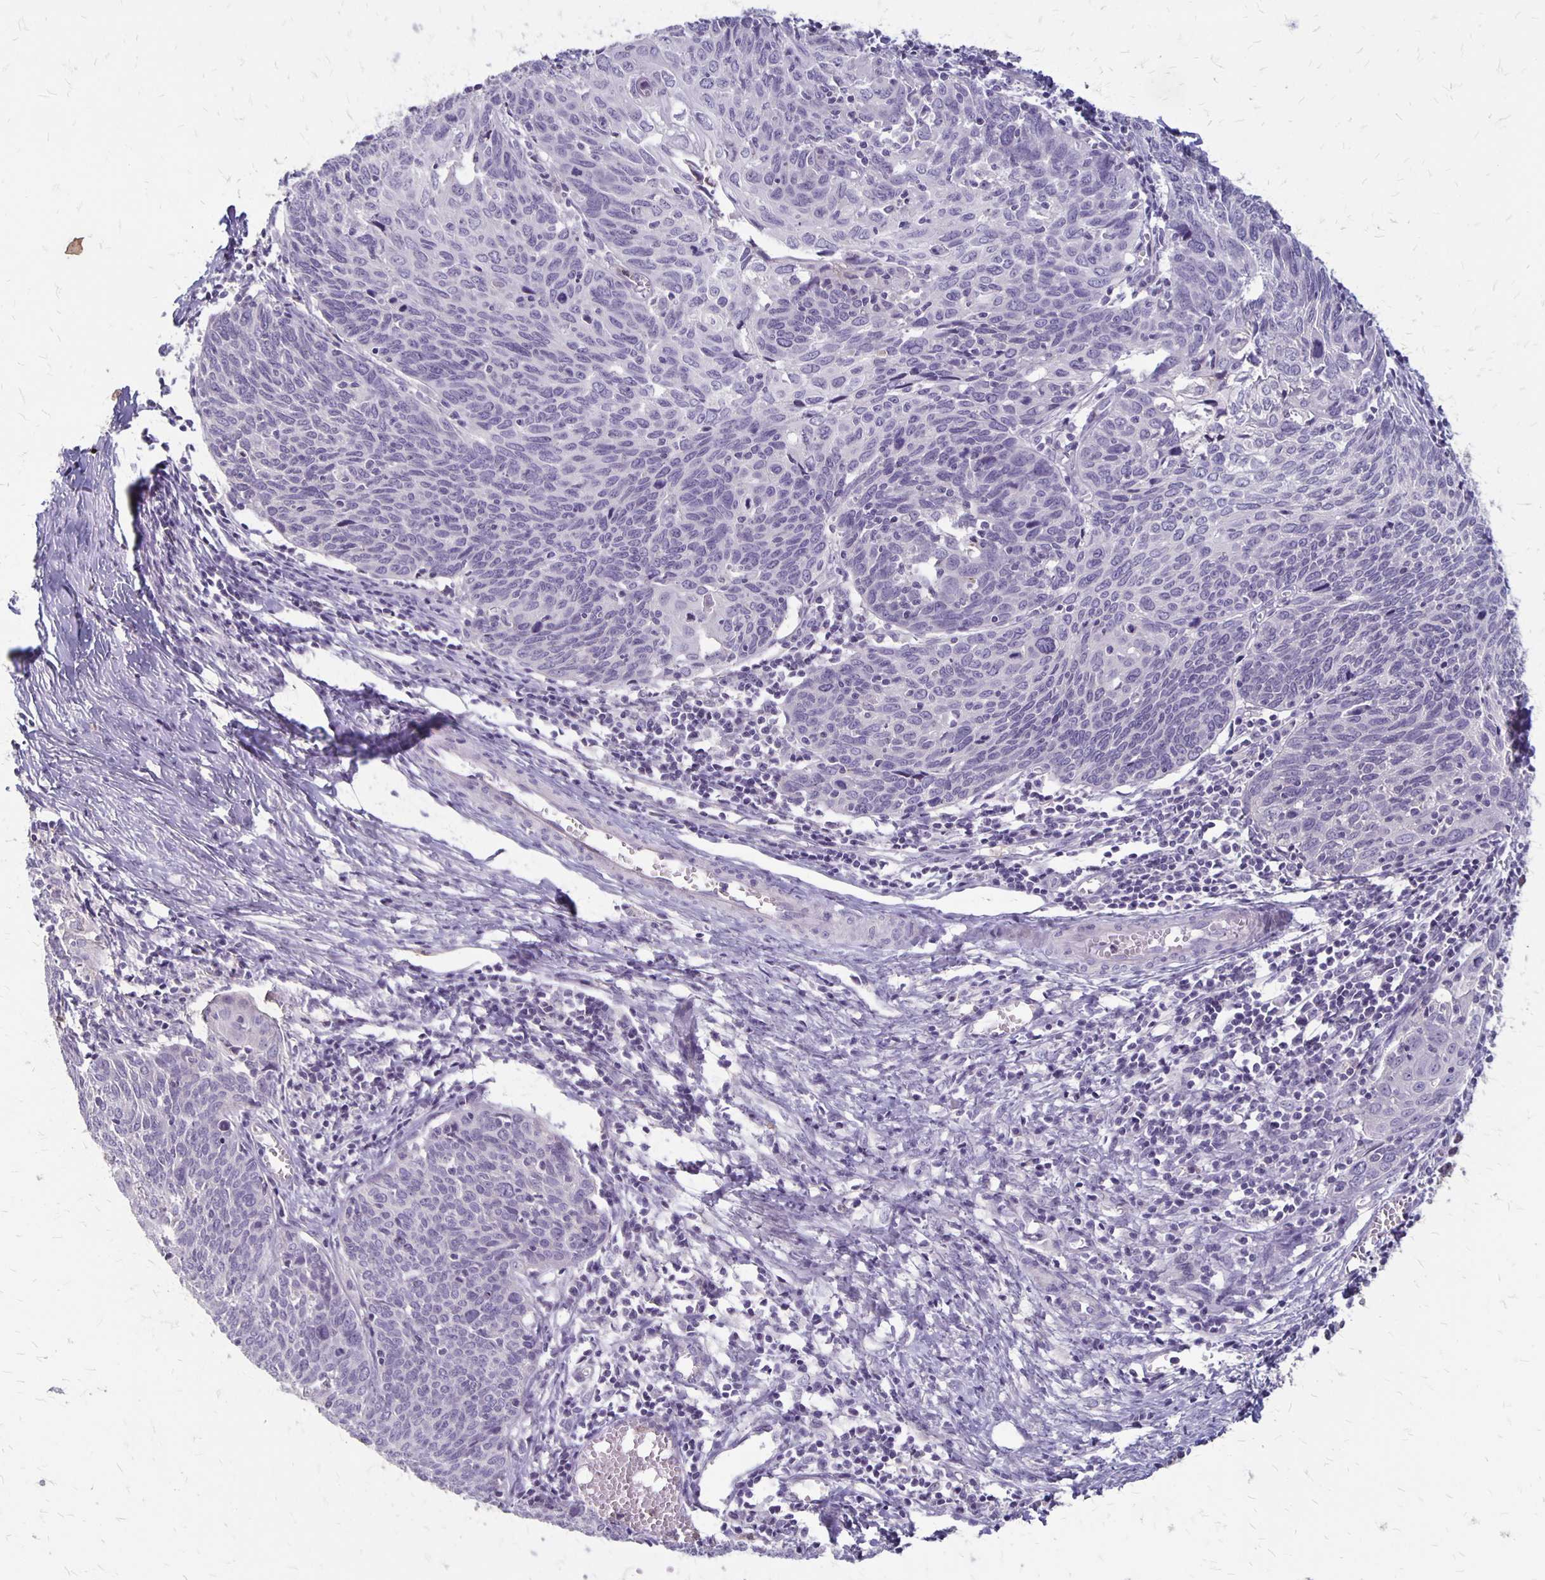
{"staining": {"intensity": "negative", "quantity": "none", "location": "none"}, "tissue": "cervical cancer", "cell_type": "Tumor cells", "image_type": "cancer", "snomed": [{"axis": "morphology", "description": "Squamous cell carcinoma, NOS"}, {"axis": "topography", "description": "Cervix"}], "caption": "A micrograph of squamous cell carcinoma (cervical) stained for a protein displays no brown staining in tumor cells. The staining was performed using DAB to visualize the protein expression in brown, while the nuclei were stained in blue with hematoxylin (Magnification: 20x).", "gene": "SEPTIN5", "patient": {"sex": "female", "age": 39}}